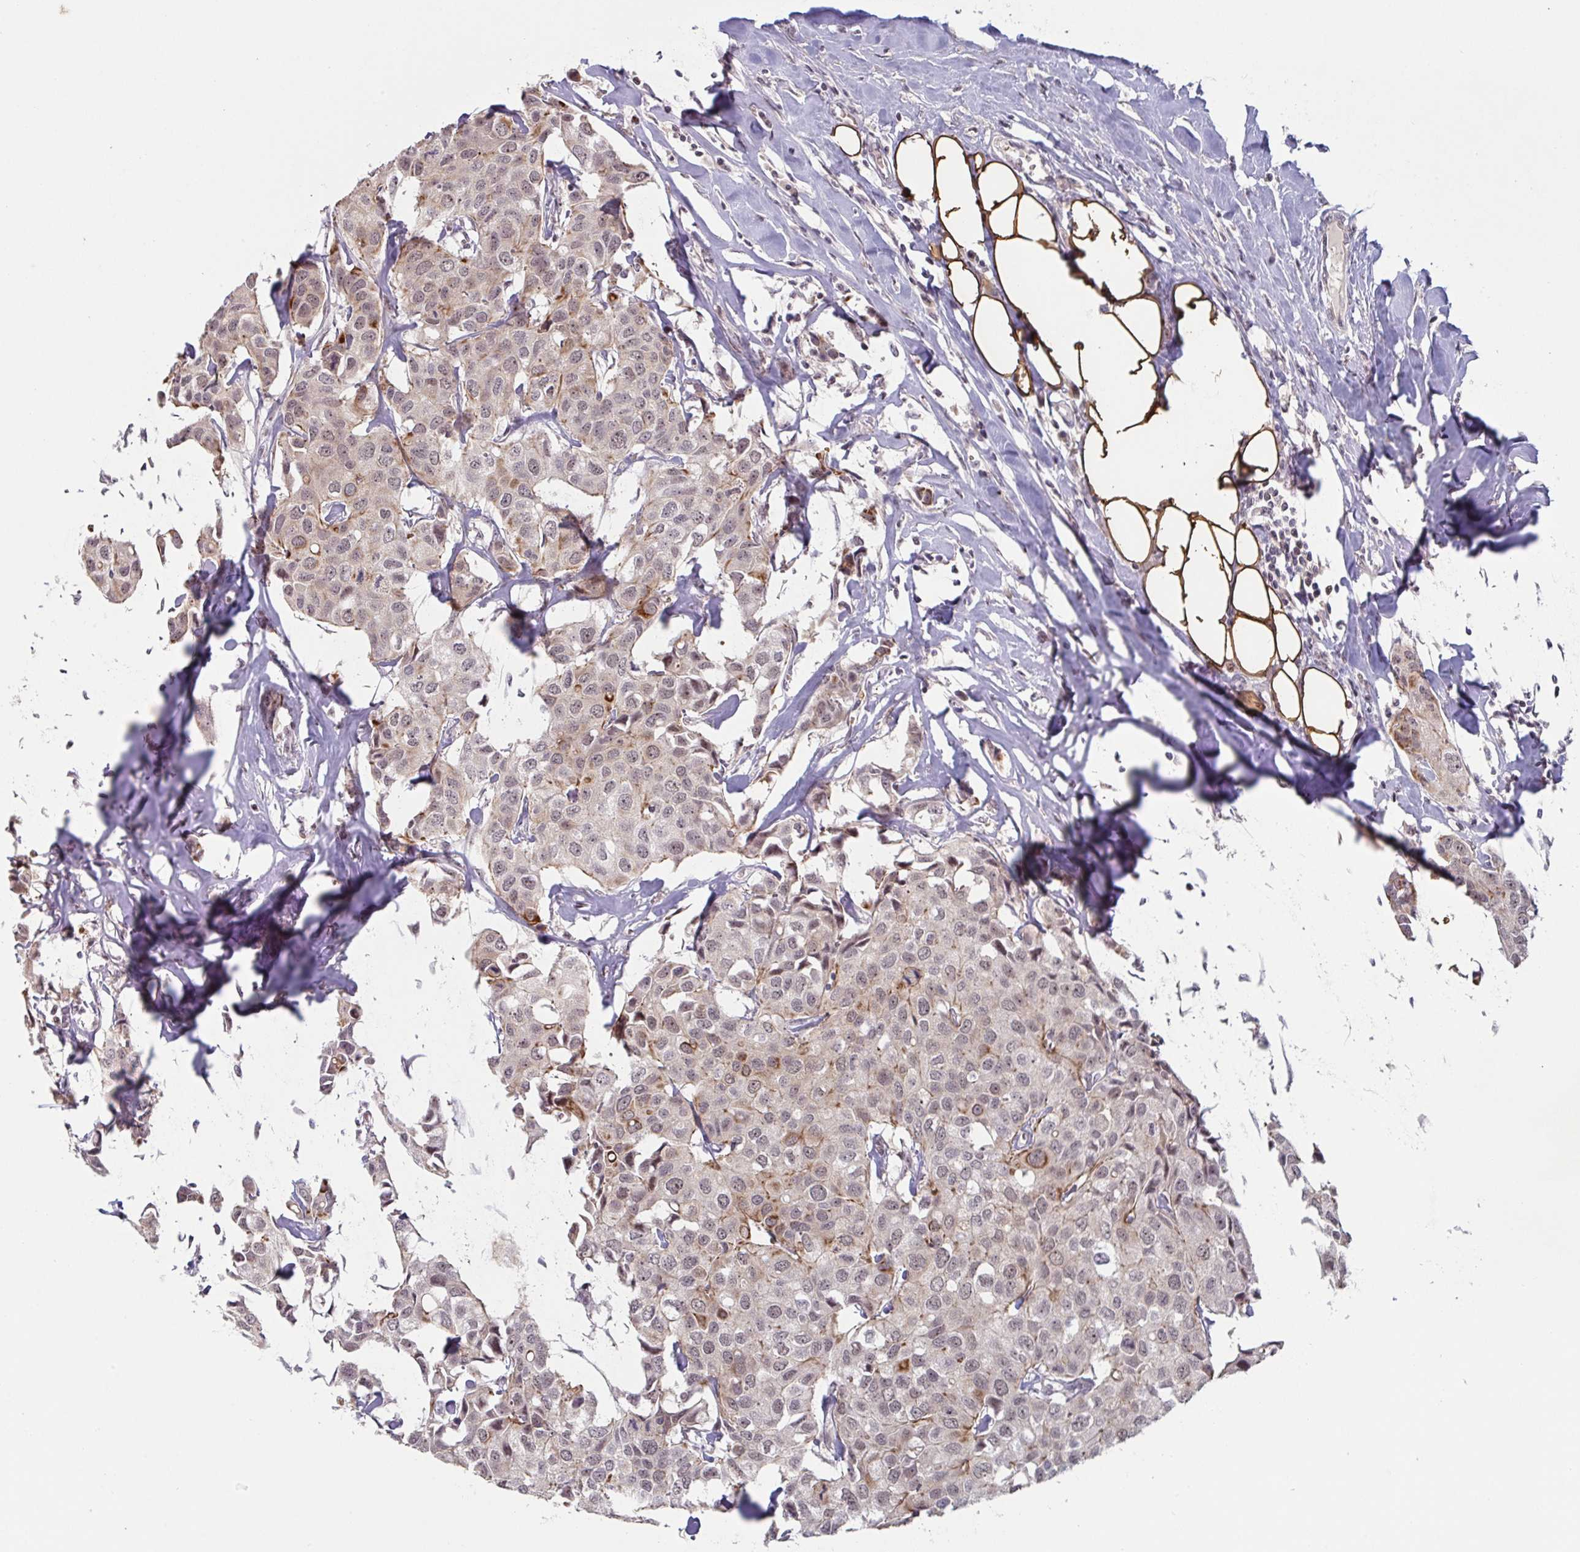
{"staining": {"intensity": "weak", "quantity": "25%-75%", "location": "cytoplasmic/membranous,nuclear"}, "tissue": "breast cancer", "cell_type": "Tumor cells", "image_type": "cancer", "snomed": [{"axis": "morphology", "description": "Duct carcinoma"}, {"axis": "topography", "description": "Breast"}], "caption": "Protein expression analysis of human breast infiltrating ductal carcinoma reveals weak cytoplasmic/membranous and nuclear expression in about 25%-75% of tumor cells. Nuclei are stained in blue.", "gene": "NLRP13", "patient": {"sex": "female", "age": 80}}